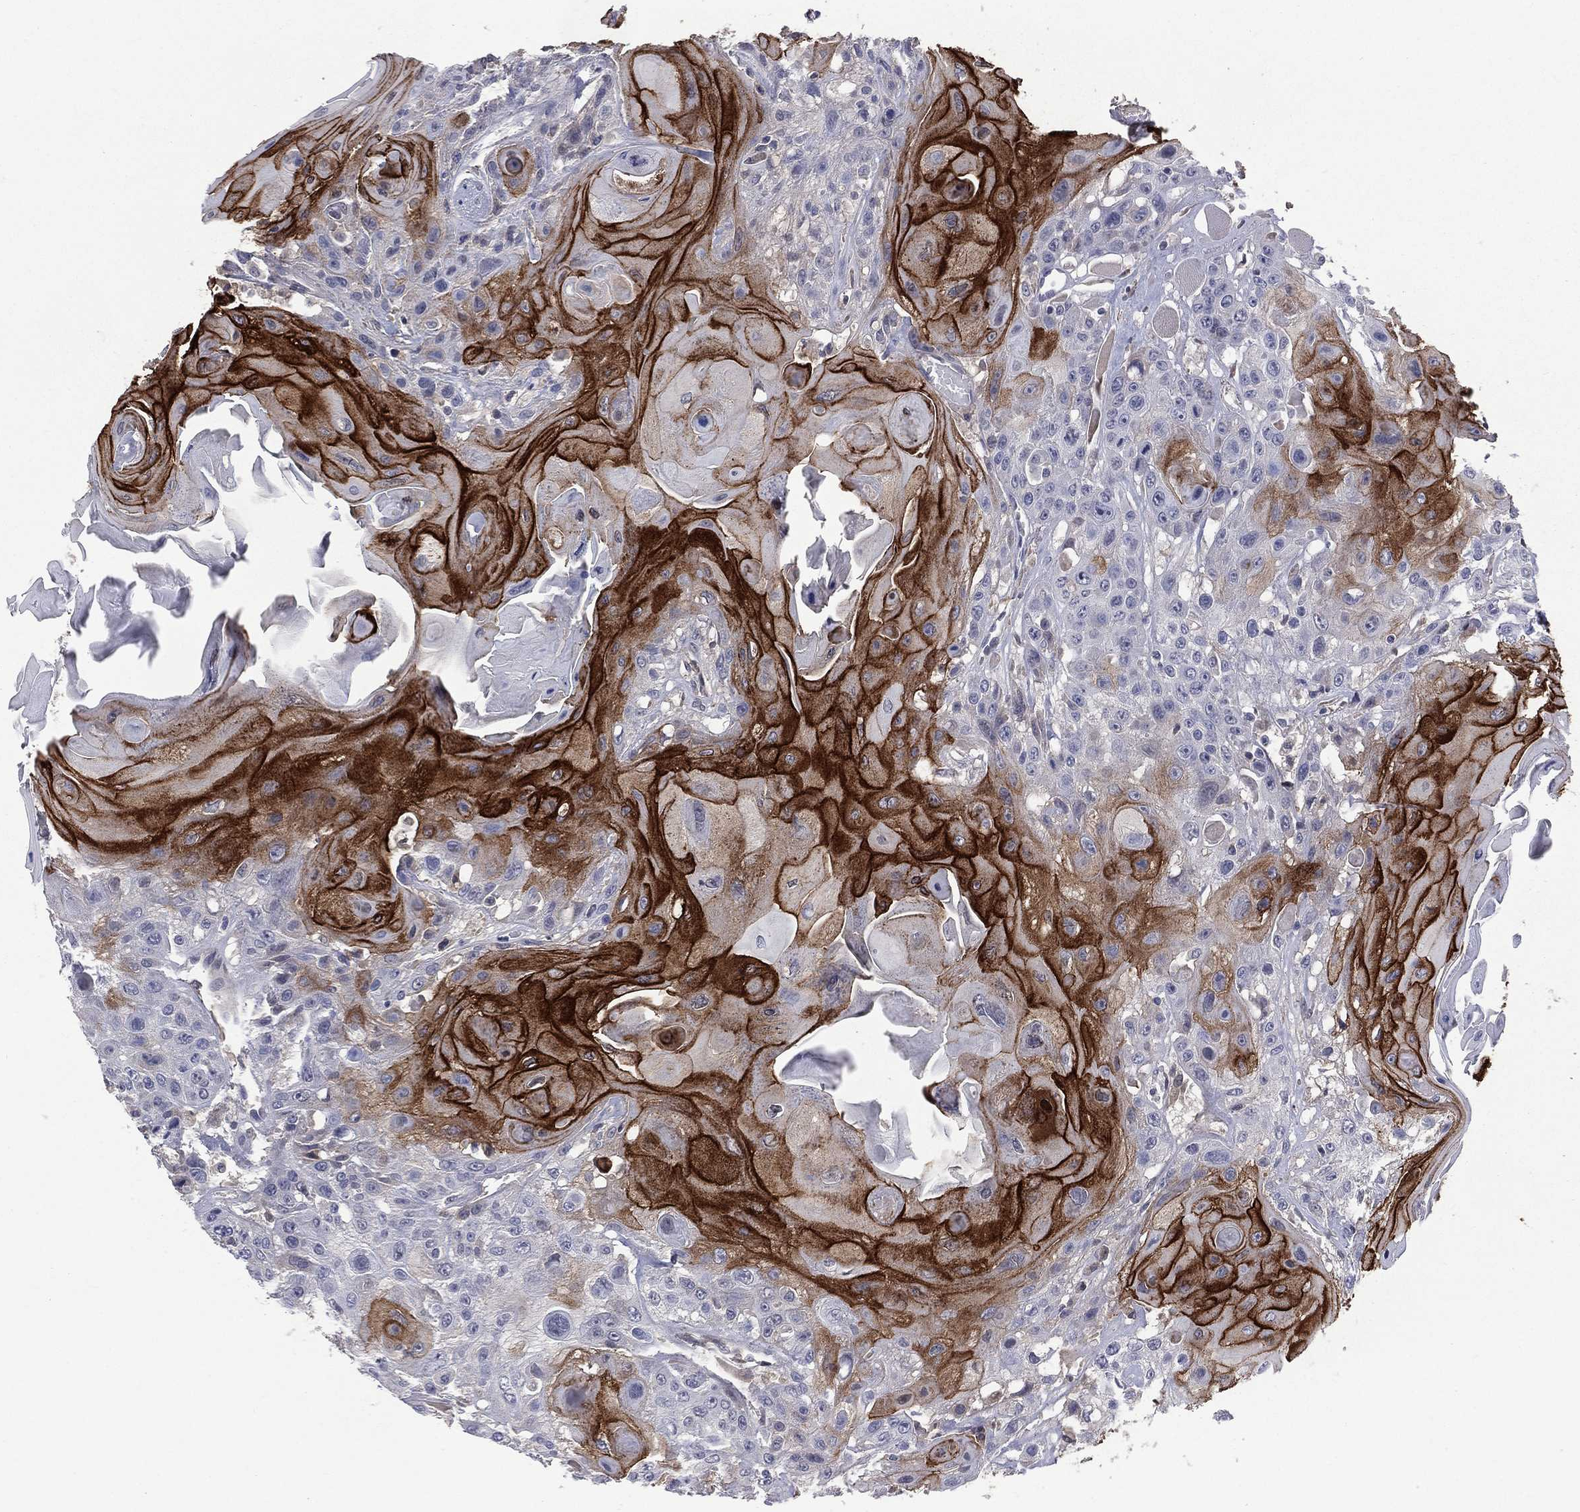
{"staining": {"intensity": "strong", "quantity": "25%-75%", "location": "cytoplasmic/membranous"}, "tissue": "head and neck cancer", "cell_type": "Tumor cells", "image_type": "cancer", "snomed": [{"axis": "morphology", "description": "Squamous cell carcinoma, NOS"}, {"axis": "topography", "description": "Head-Neck"}], "caption": "This photomicrograph demonstrates head and neck cancer (squamous cell carcinoma) stained with immunohistochemistry to label a protein in brown. The cytoplasmic/membranous of tumor cells show strong positivity for the protein. Nuclei are counter-stained blue.", "gene": "DMKN", "patient": {"sex": "female", "age": 59}}